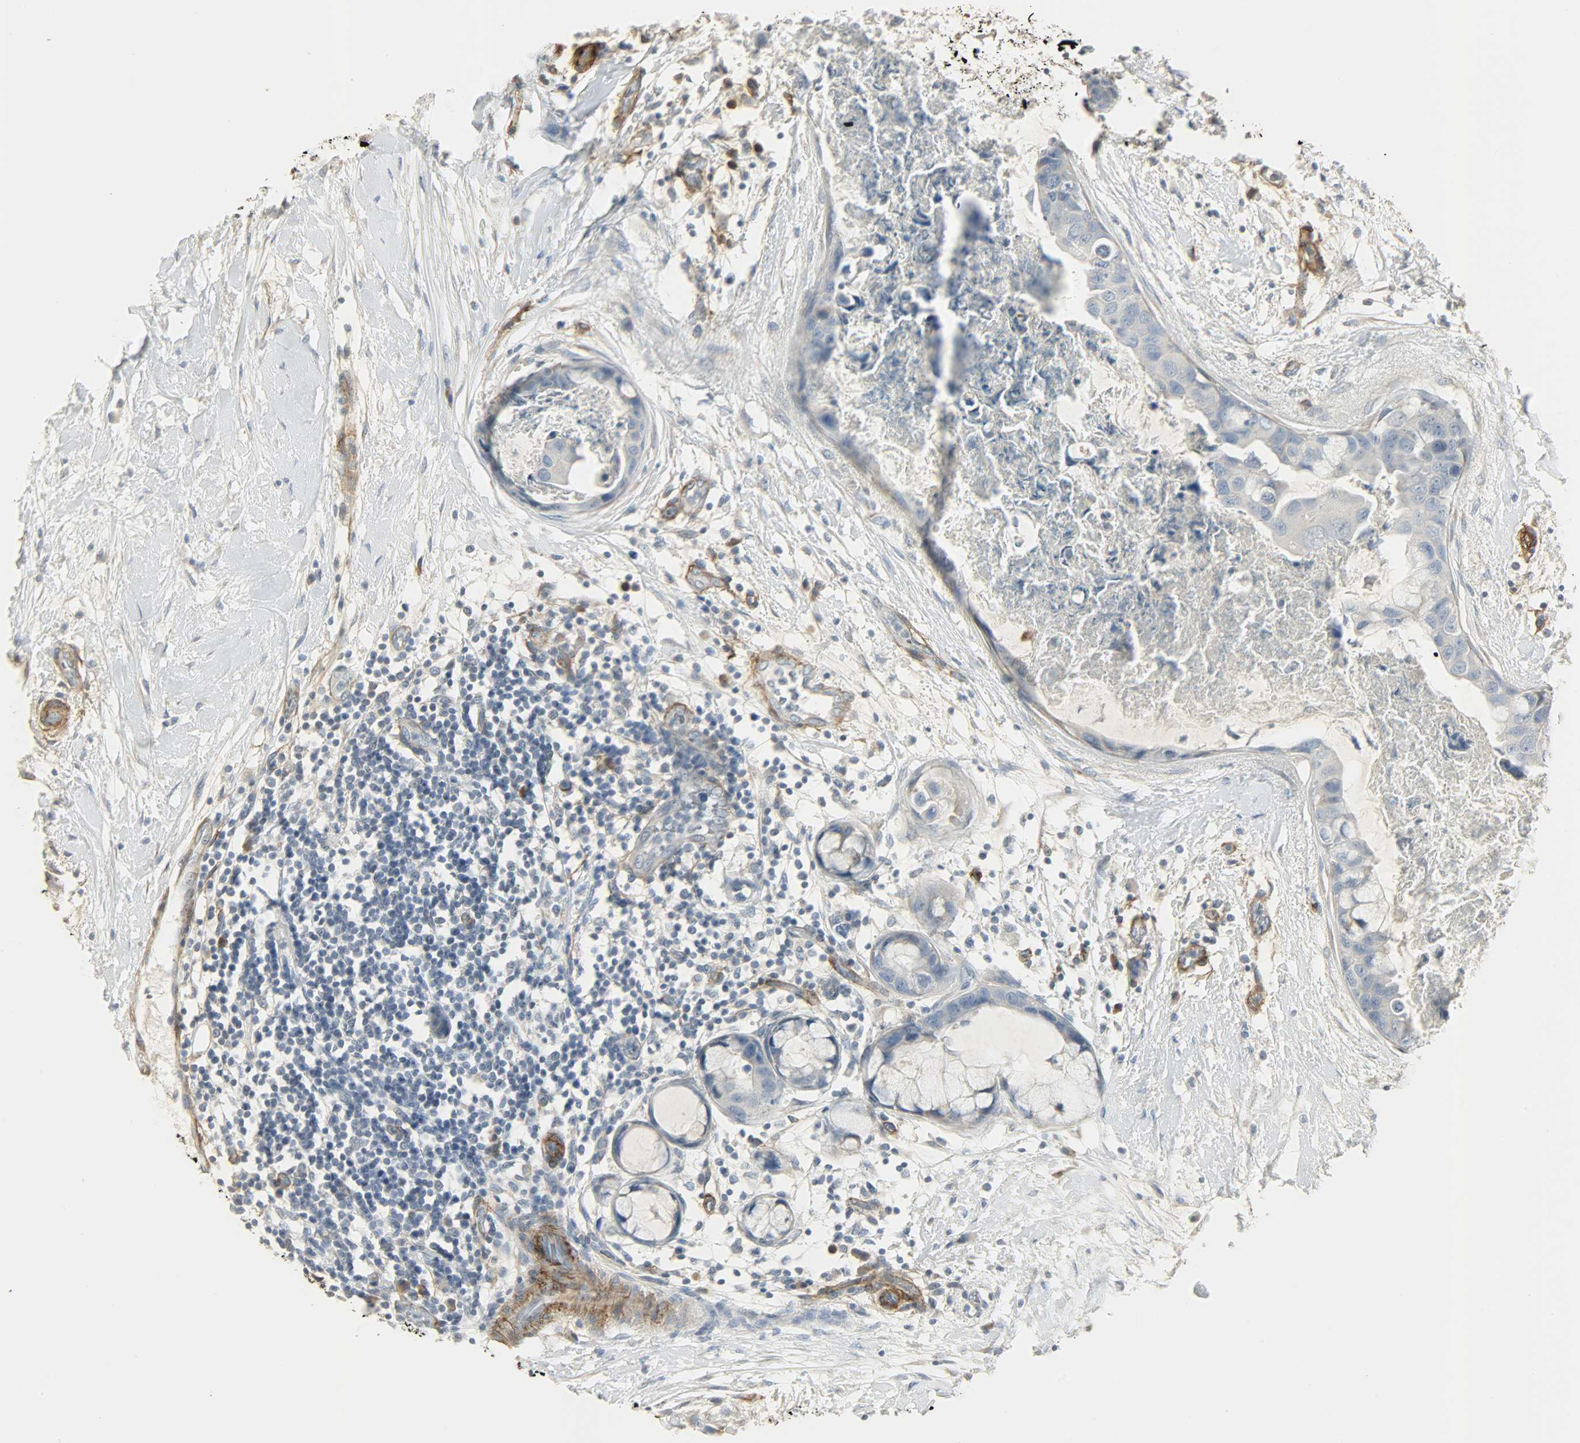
{"staining": {"intensity": "negative", "quantity": "none", "location": "none"}, "tissue": "breast cancer", "cell_type": "Tumor cells", "image_type": "cancer", "snomed": [{"axis": "morphology", "description": "Duct carcinoma"}, {"axis": "topography", "description": "Breast"}], "caption": "Tumor cells are negative for protein expression in human breast invasive ductal carcinoma. The staining is performed using DAB brown chromogen with nuclei counter-stained in using hematoxylin.", "gene": "ENPEP", "patient": {"sex": "female", "age": 40}}